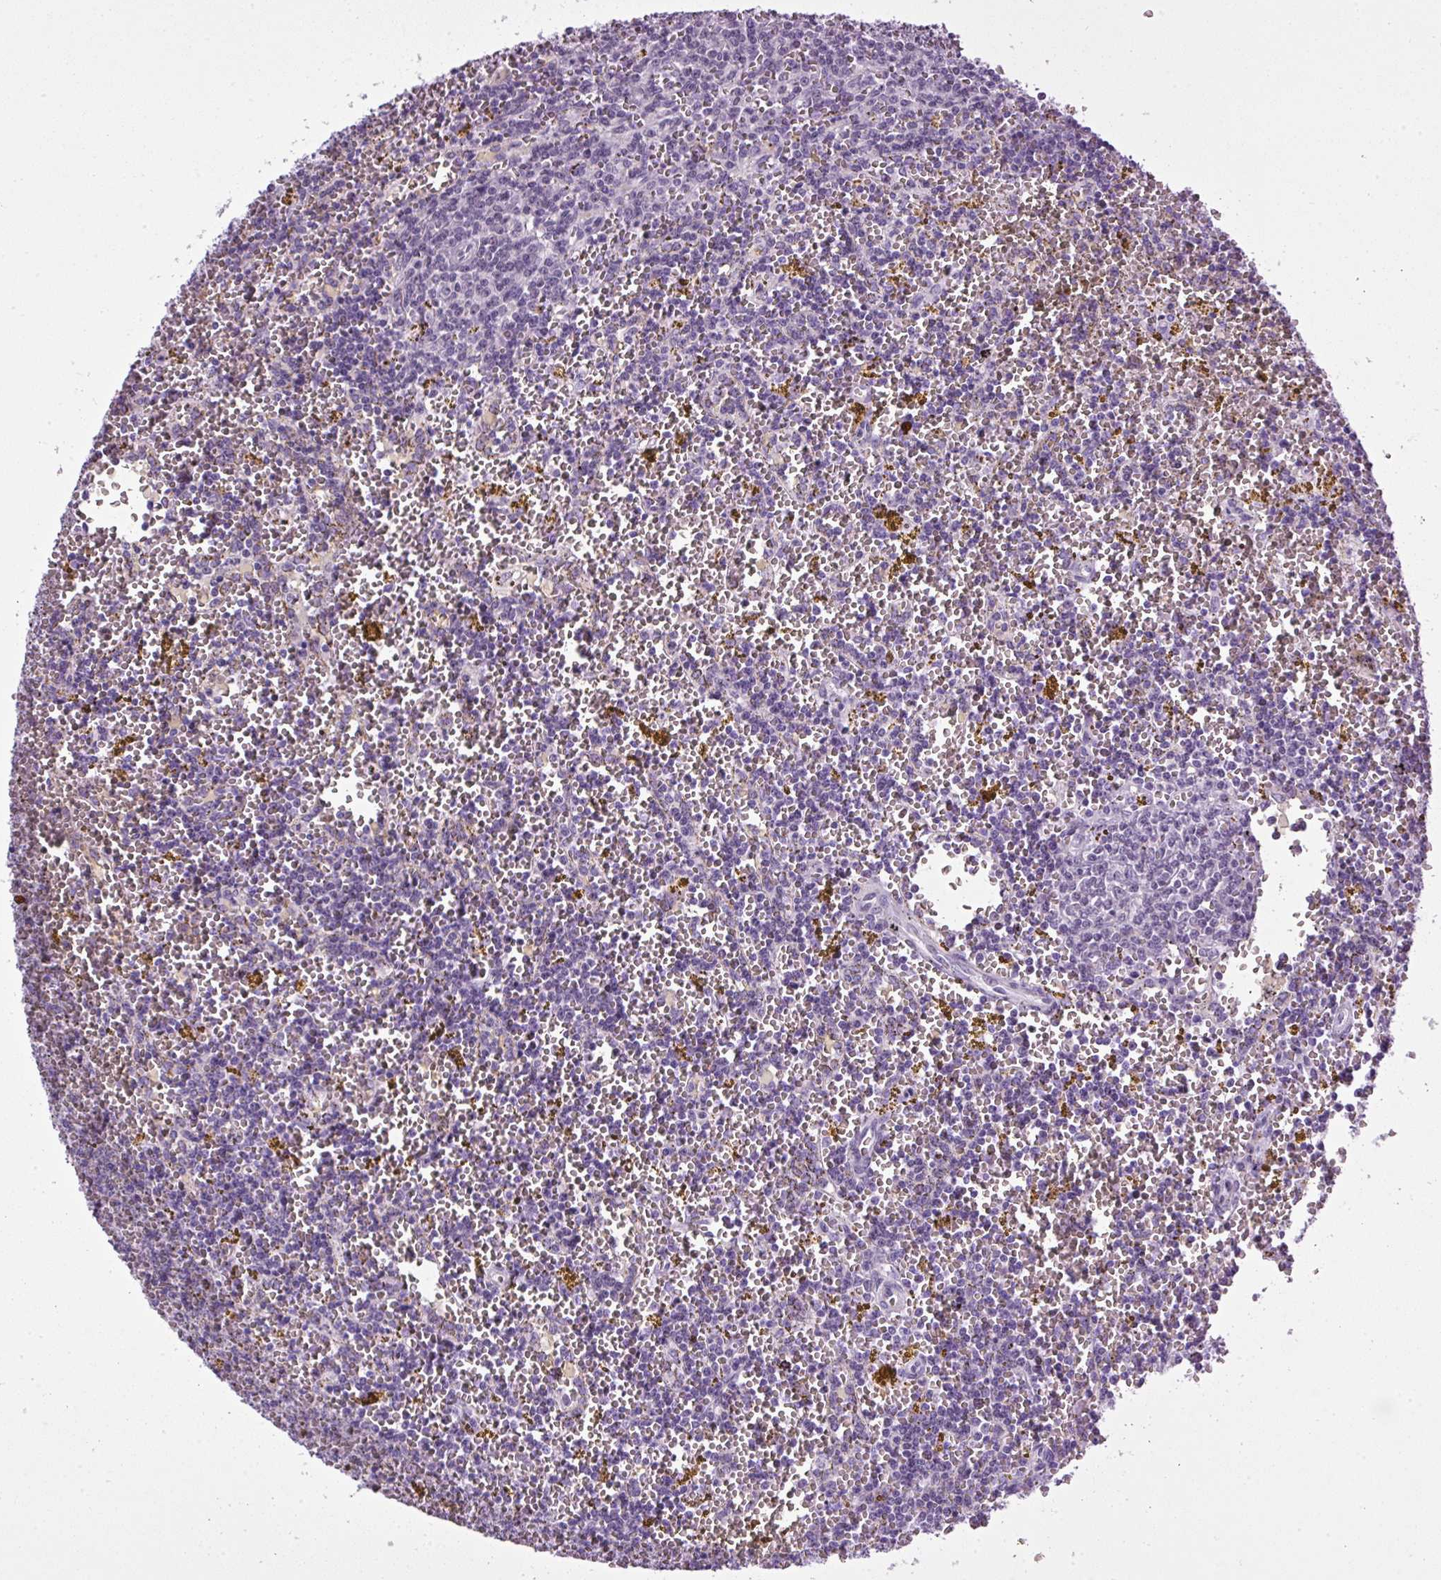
{"staining": {"intensity": "negative", "quantity": "none", "location": "none"}, "tissue": "lymphoma", "cell_type": "Tumor cells", "image_type": "cancer", "snomed": [{"axis": "morphology", "description": "Malignant lymphoma, non-Hodgkin's type, Low grade"}, {"axis": "topography", "description": "Spleen"}, {"axis": "topography", "description": "Lymph node"}], "caption": "The image demonstrates no staining of tumor cells in low-grade malignant lymphoma, non-Hodgkin's type. (DAB immunohistochemistry visualized using brightfield microscopy, high magnification).", "gene": "A1CF", "patient": {"sex": "female", "age": 66}}